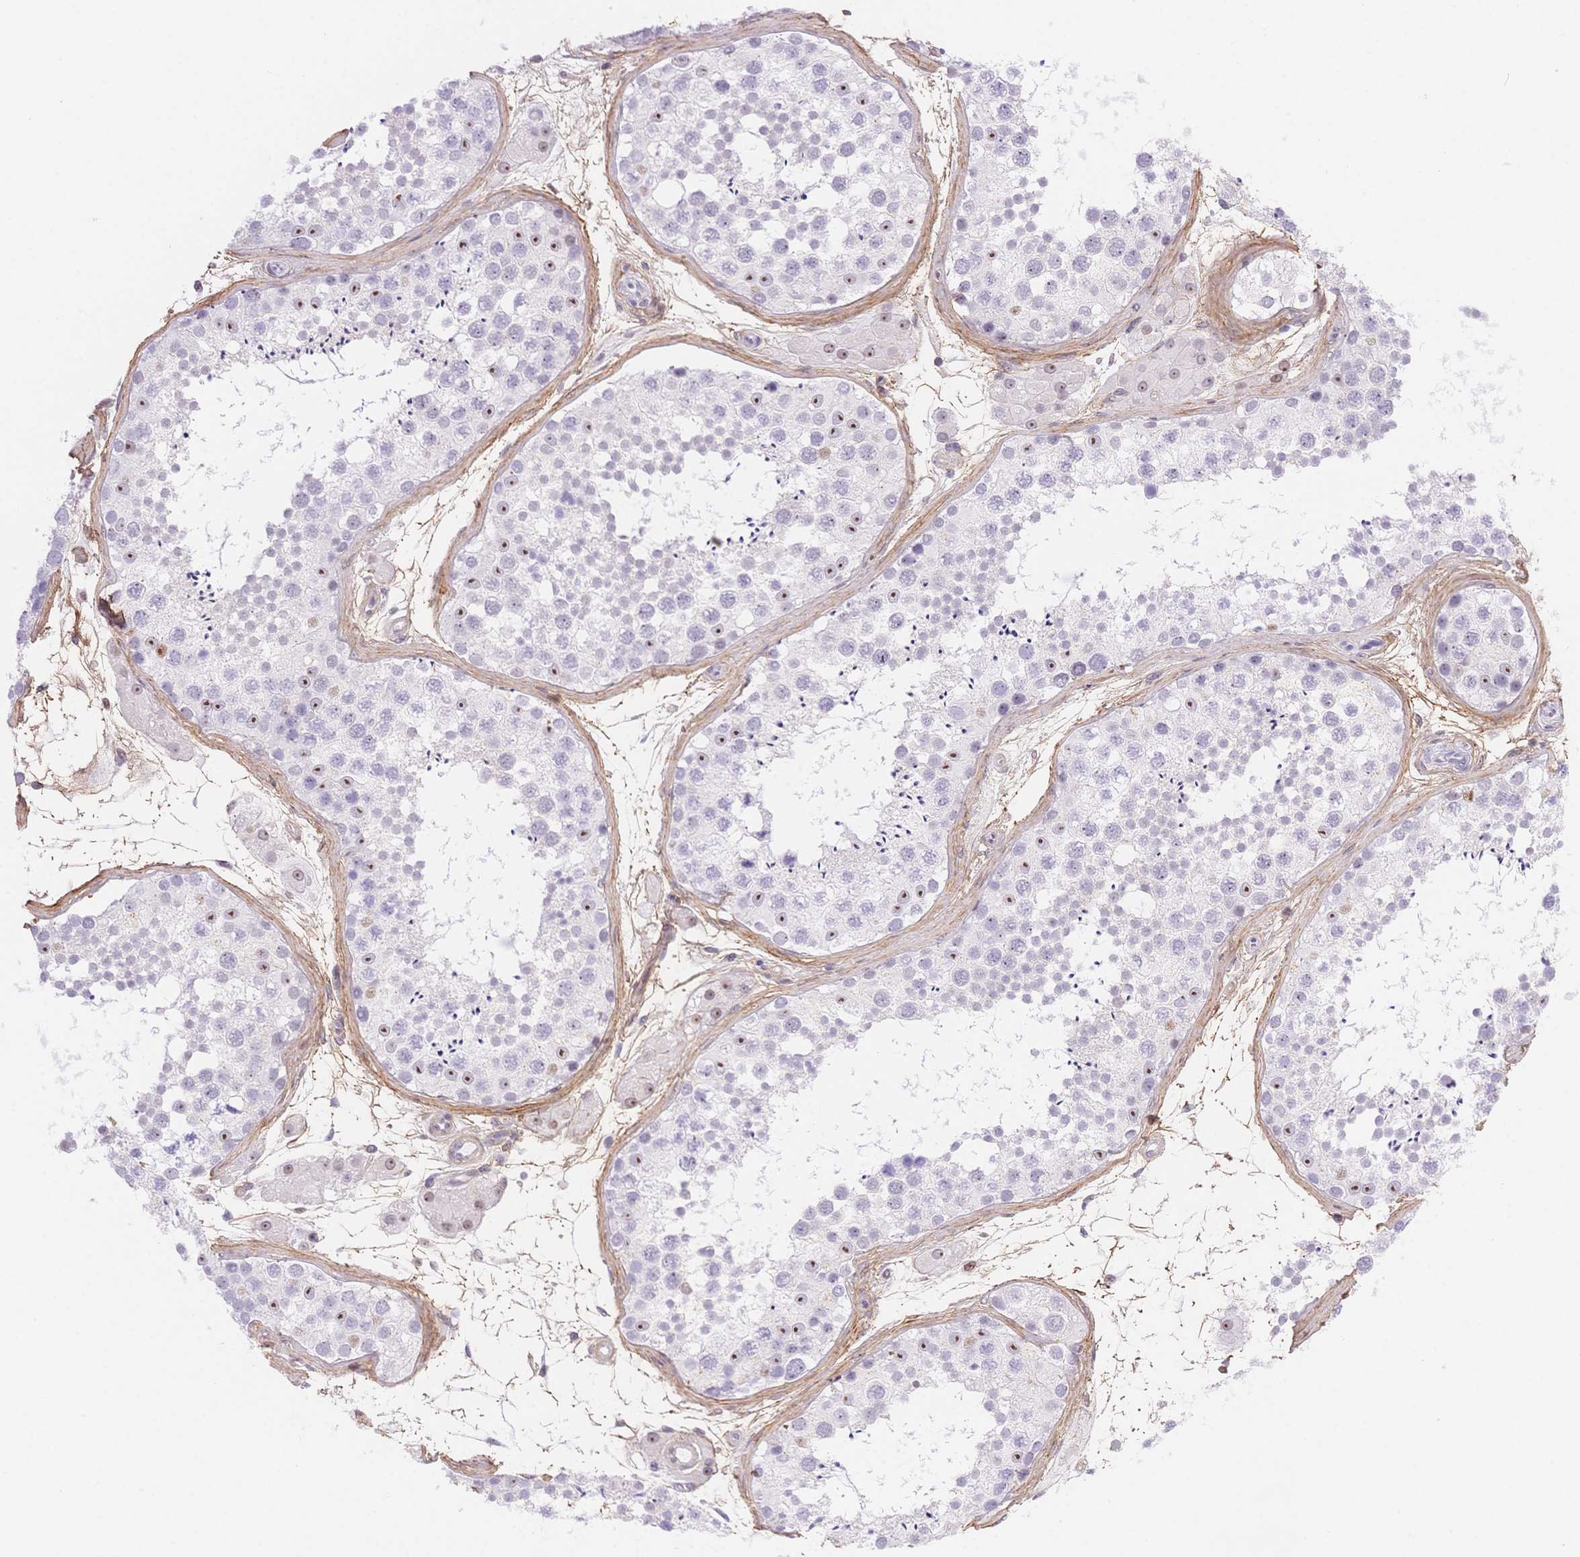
{"staining": {"intensity": "moderate", "quantity": "<25%", "location": "nuclear"}, "tissue": "testis", "cell_type": "Cells in seminiferous ducts", "image_type": "normal", "snomed": [{"axis": "morphology", "description": "Normal tissue, NOS"}, {"axis": "topography", "description": "Testis"}], "caption": "Immunohistochemical staining of normal human testis demonstrates moderate nuclear protein staining in approximately <25% of cells in seminiferous ducts. The protein of interest is stained brown, and the nuclei are stained in blue (DAB (3,3'-diaminobenzidine) IHC with brightfield microscopy, high magnification).", "gene": "PDZD2", "patient": {"sex": "male", "age": 41}}